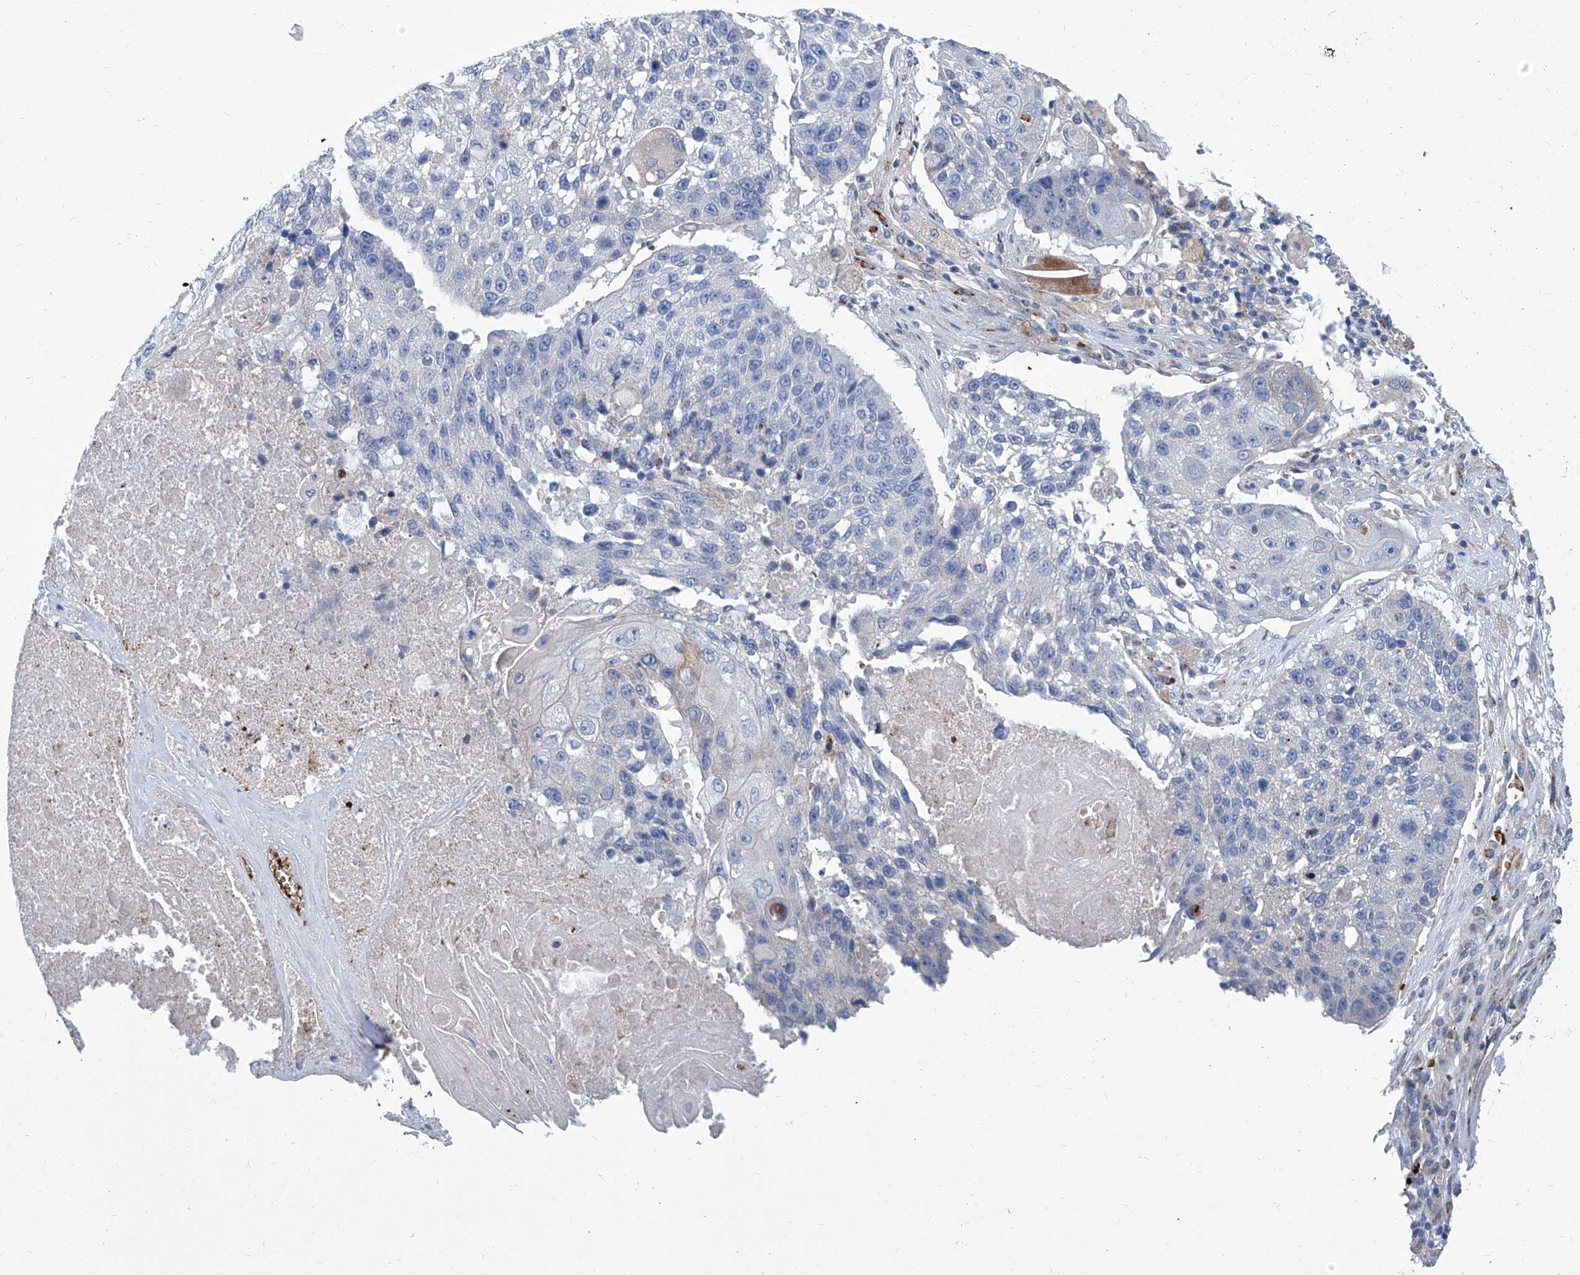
{"staining": {"intensity": "negative", "quantity": "none", "location": "none"}, "tissue": "lung cancer", "cell_type": "Tumor cells", "image_type": "cancer", "snomed": [{"axis": "morphology", "description": "Squamous cell carcinoma, NOS"}, {"axis": "topography", "description": "Lung"}], "caption": "DAB (3,3'-diaminobenzidine) immunohistochemical staining of human lung cancer shows no significant expression in tumor cells.", "gene": "FPR2", "patient": {"sex": "male", "age": 61}}